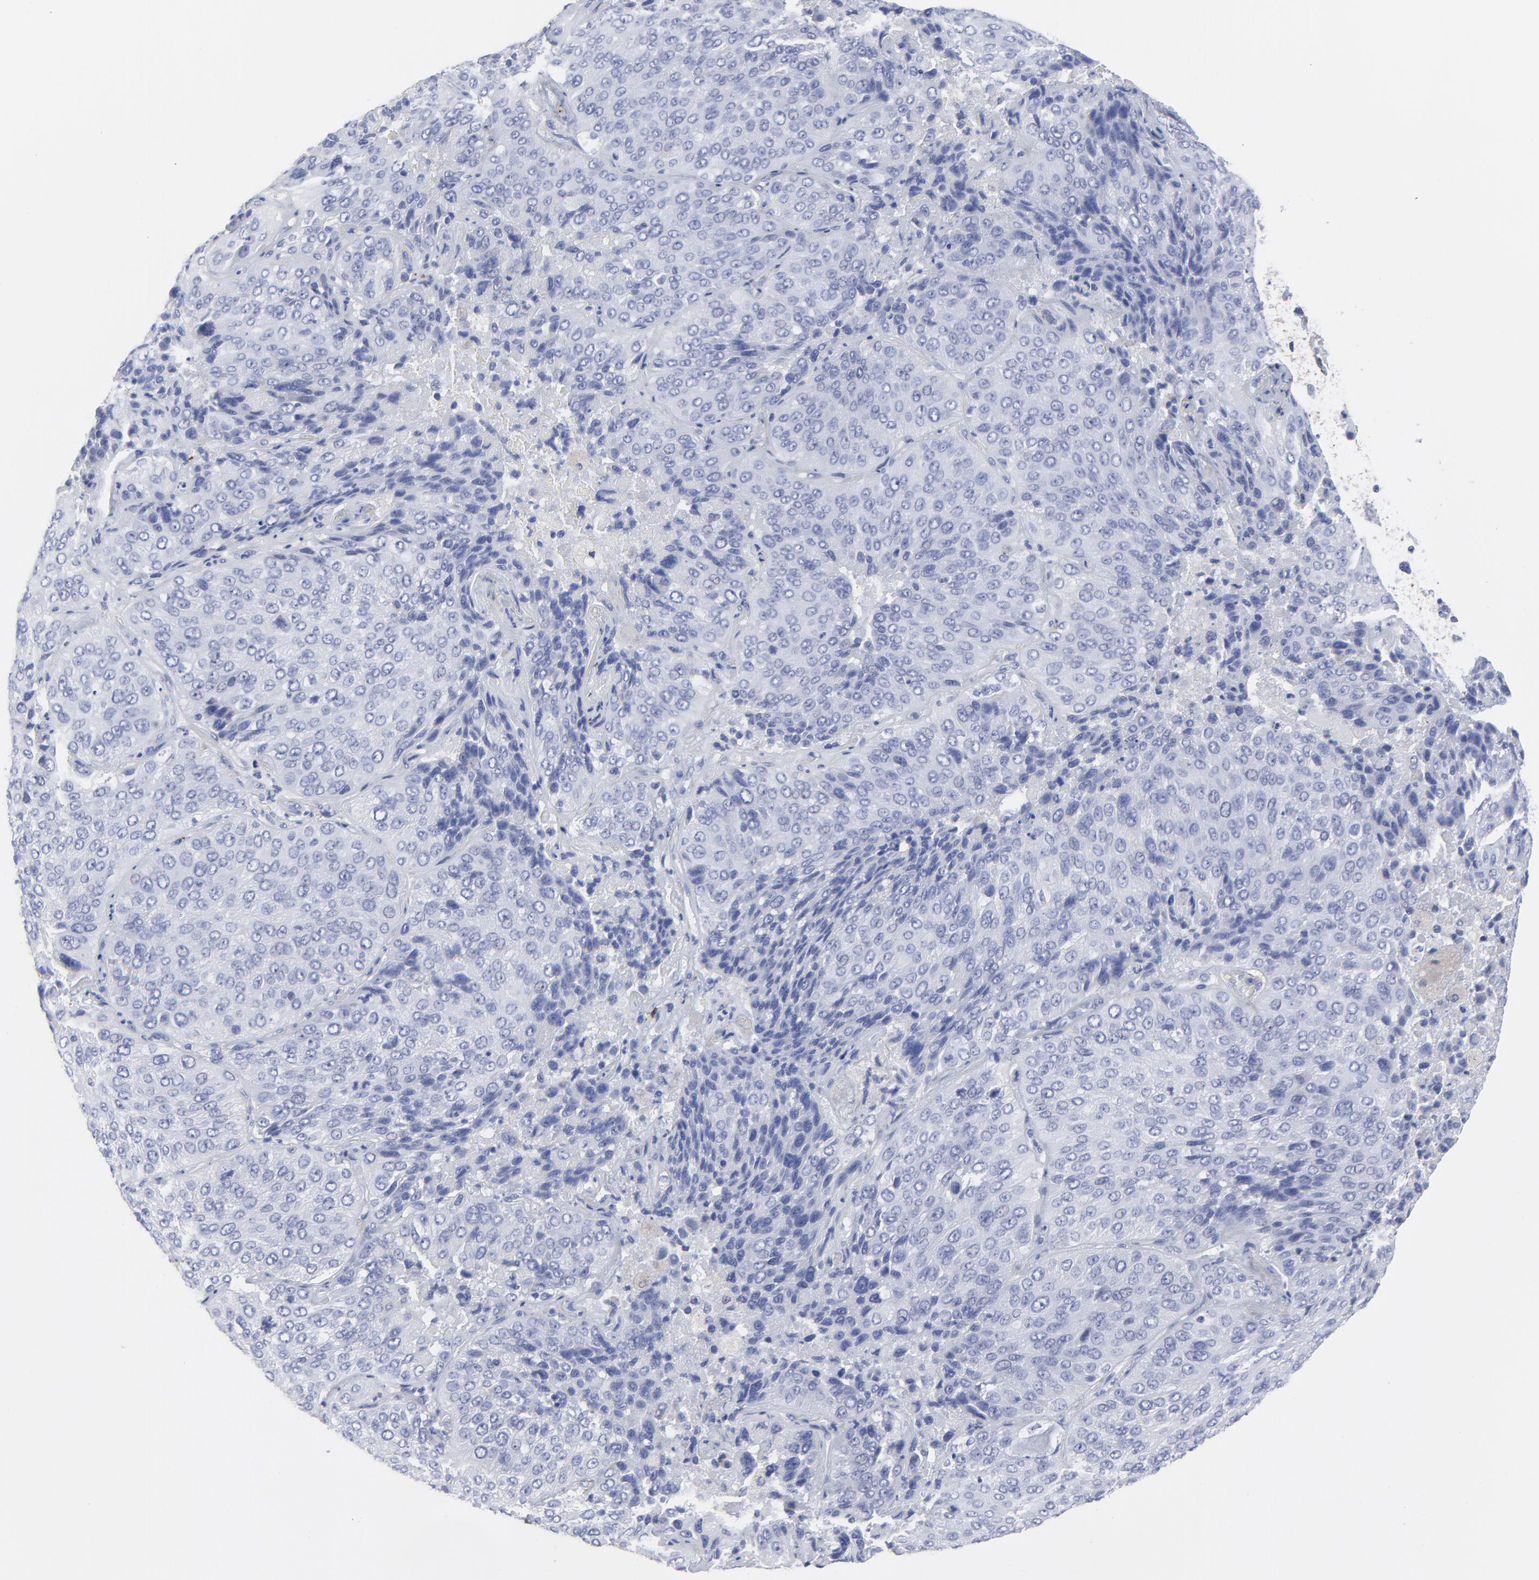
{"staining": {"intensity": "negative", "quantity": "none", "location": "none"}, "tissue": "lung cancer", "cell_type": "Tumor cells", "image_type": "cancer", "snomed": [{"axis": "morphology", "description": "Squamous cell carcinoma, NOS"}, {"axis": "topography", "description": "Lung"}], "caption": "This micrograph is of lung cancer (squamous cell carcinoma) stained with immunohistochemistry to label a protein in brown with the nuclei are counter-stained blue. There is no expression in tumor cells.", "gene": "DUSP9", "patient": {"sex": "male", "age": 54}}